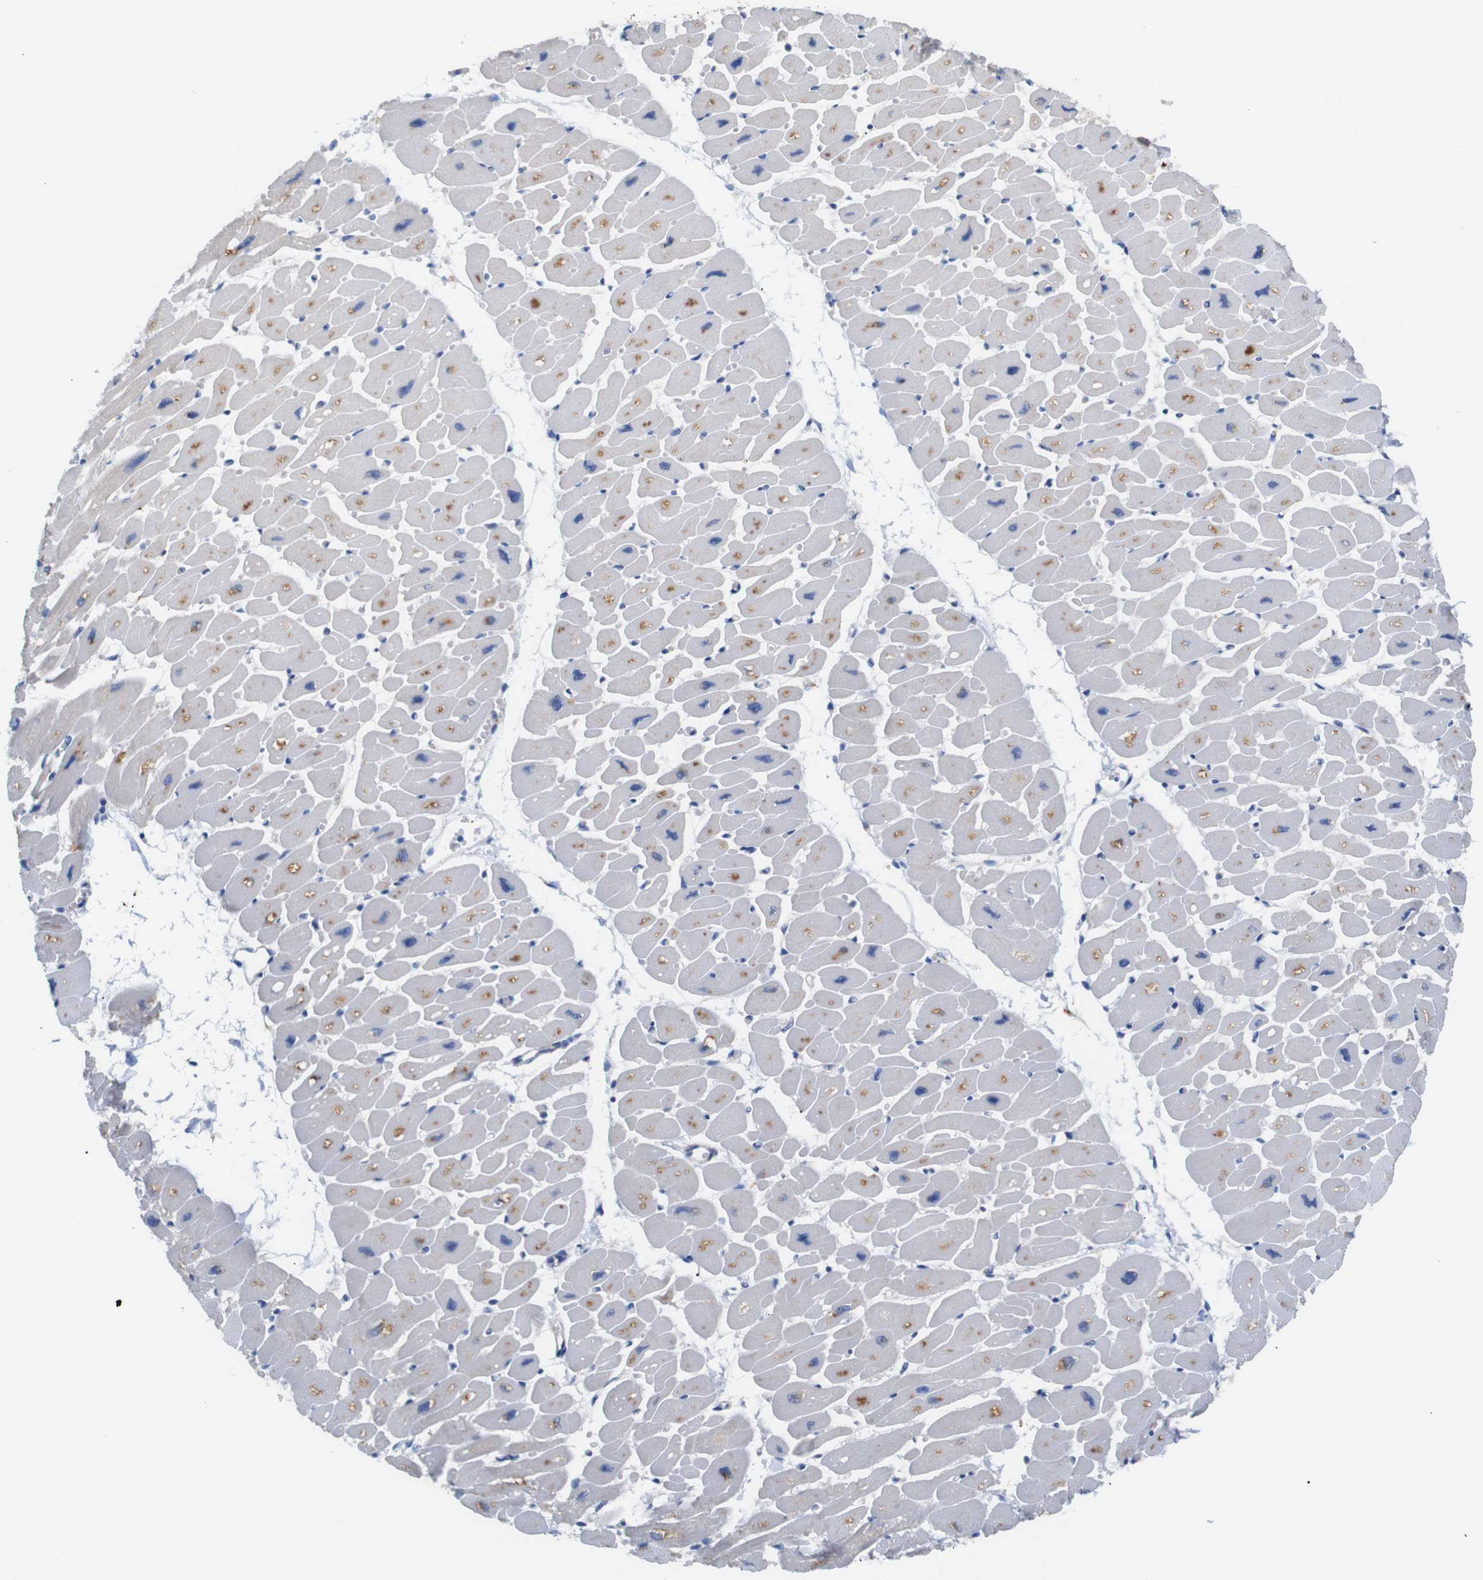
{"staining": {"intensity": "negative", "quantity": "none", "location": "none"}, "tissue": "heart muscle", "cell_type": "Cardiomyocytes", "image_type": "normal", "snomed": [{"axis": "morphology", "description": "Normal tissue, NOS"}, {"axis": "topography", "description": "Heart"}], "caption": "DAB immunohistochemical staining of unremarkable human heart muscle exhibits no significant staining in cardiomyocytes. The staining is performed using DAB (3,3'-diaminobenzidine) brown chromogen with nuclei counter-stained in using hematoxylin.", "gene": "ALOX15", "patient": {"sex": "female", "age": 54}}